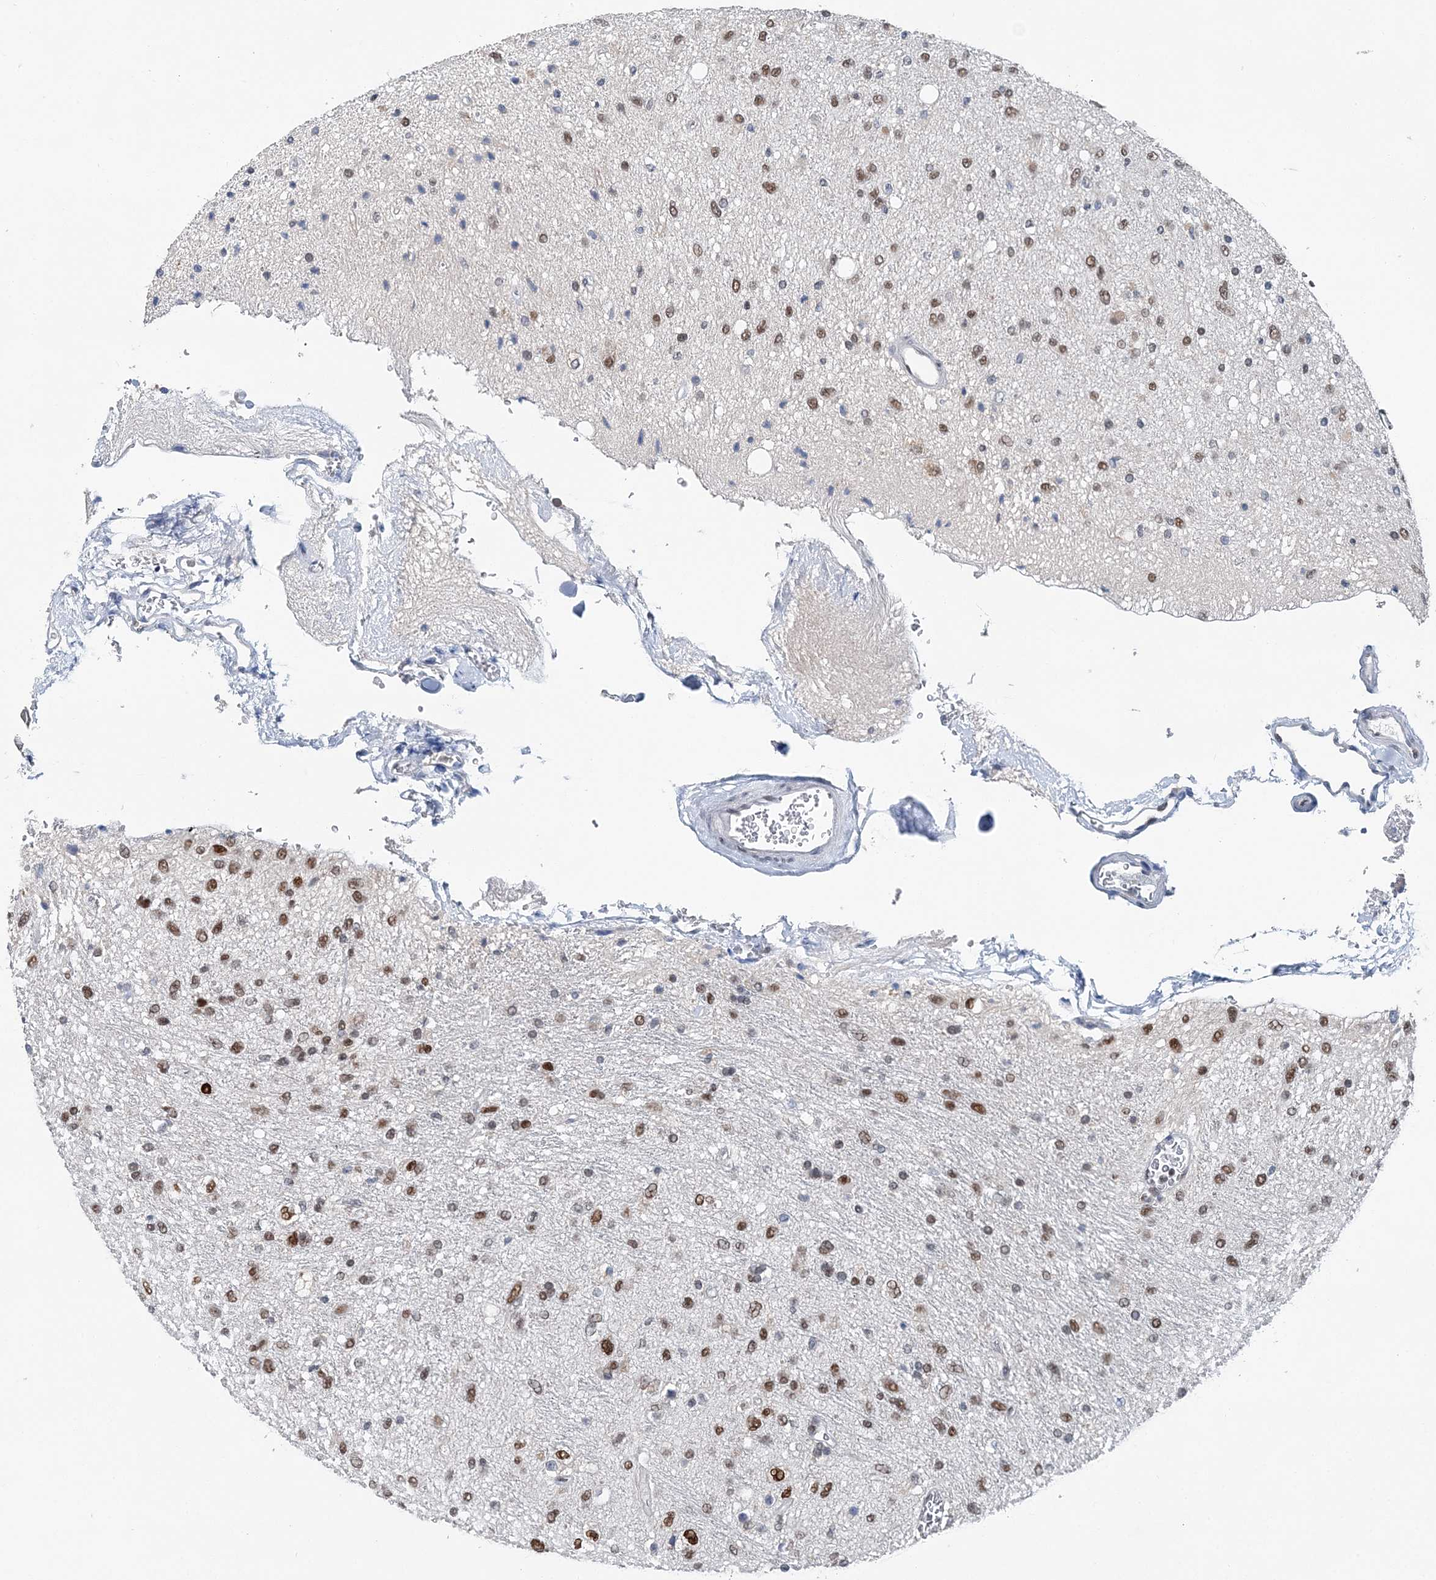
{"staining": {"intensity": "moderate", "quantity": ">75%", "location": "nuclear"}, "tissue": "glioma", "cell_type": "Tumor cells", "image_type": "cancer", "snomed": [{"axis": "morphology", "description": "Glioma, malignant, Low grade"}, {"axis": "topography", "description": "Brain"}], "caption": "Human glioma stained with a protein marker reveals moderate staining in tumor cells.", "gene": "HAT1", "patient": {"sex": "male", "age": 77}}